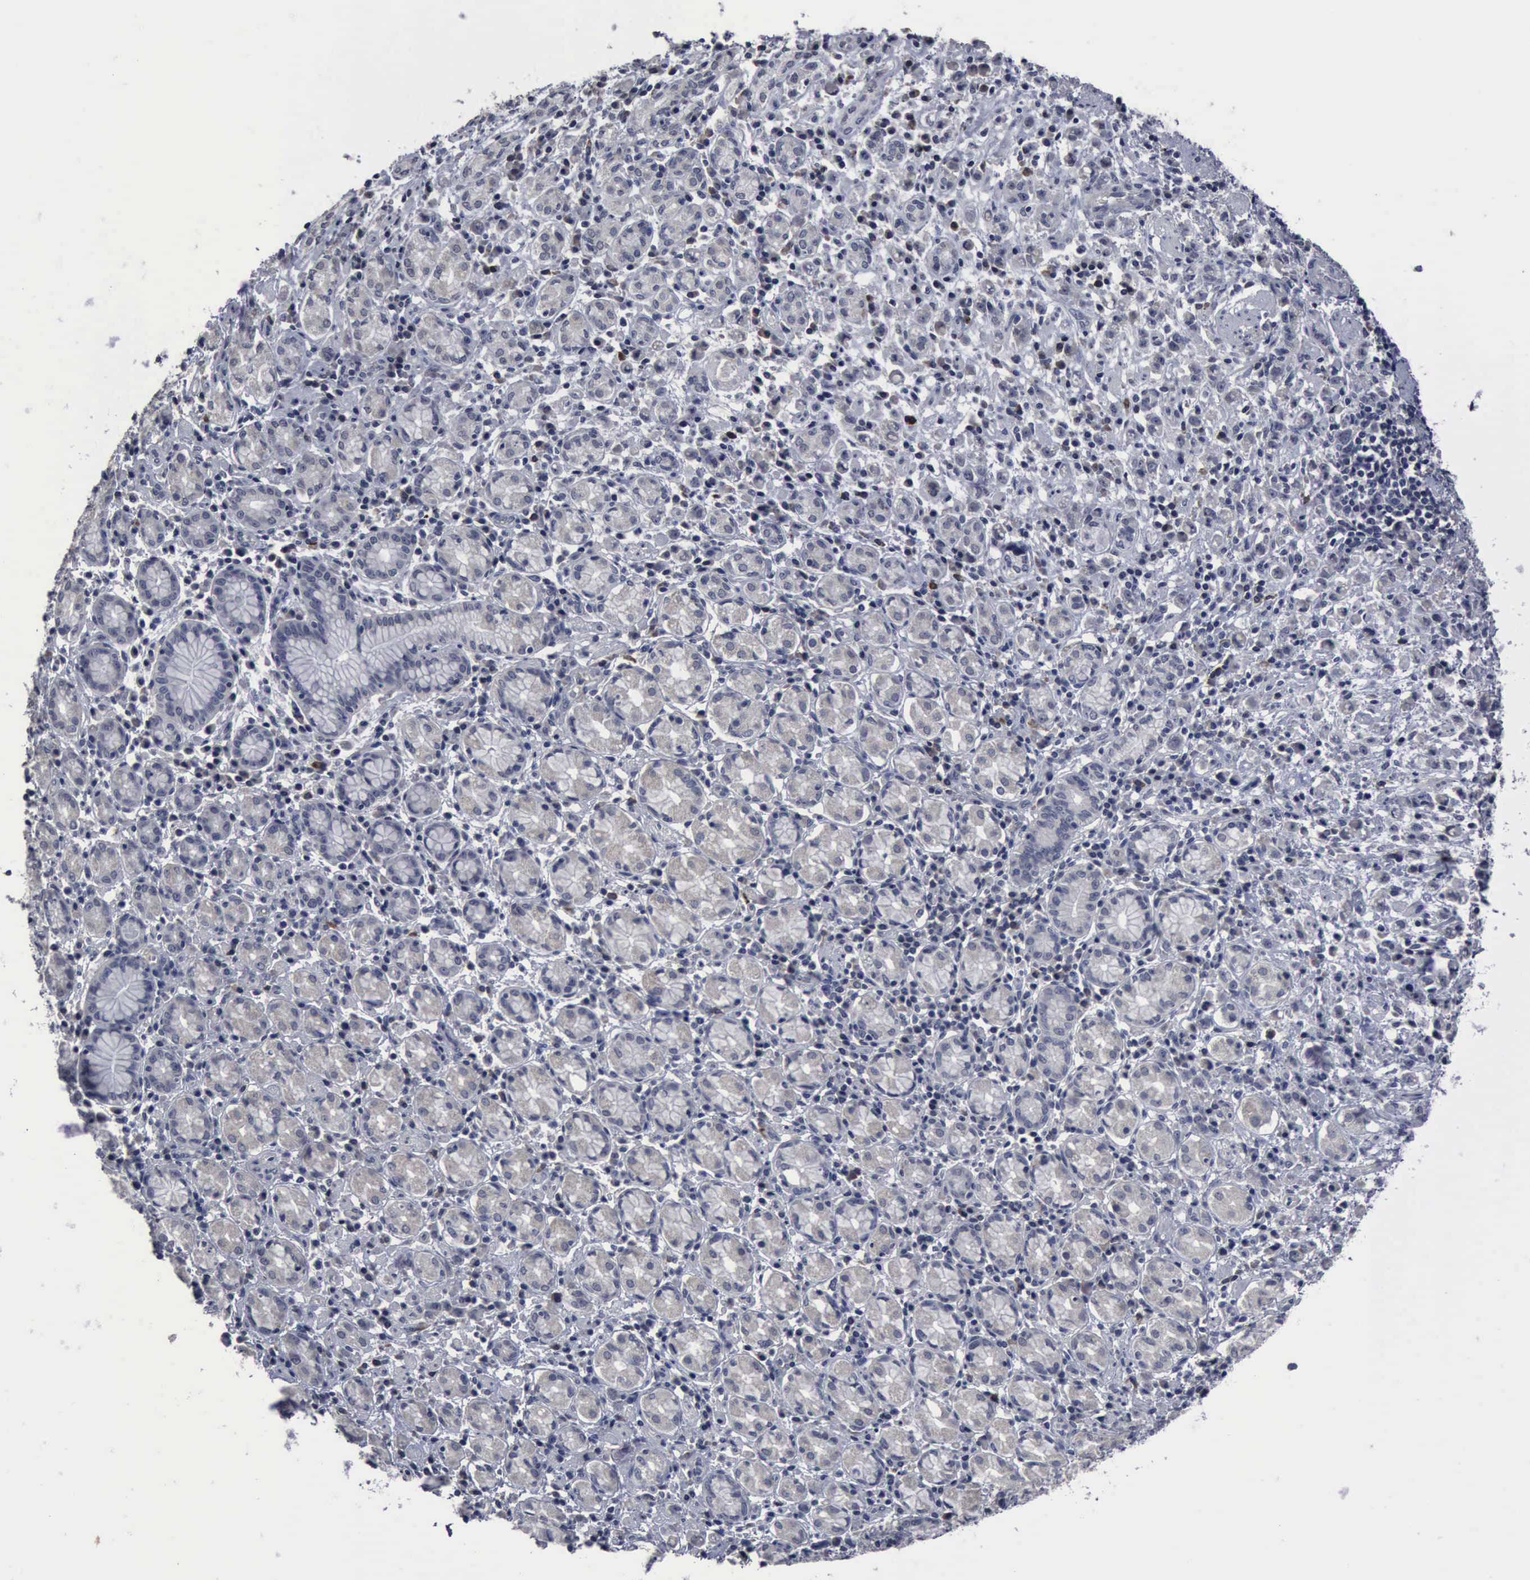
{"staining": {"intensity": "negative", "quantity": "none", "location": "none"}, "tissue": "stomach cancer", "cell_type": "Tumor cells", "image_type": "cancer", "snomed": [{"axis": "morphology", "description": "Adenocarcinoma, NOS"}, {"axis": "topography", "description": "Stomach, lower"}], "caption": "Immunohistochemistry (IHC) image of stomach adenocarcinoma stained for a protein (brown), which shows no positivity in tumor cells.", "gene": "MYO18B", "patient": {"sex": "male", "age": 88}}